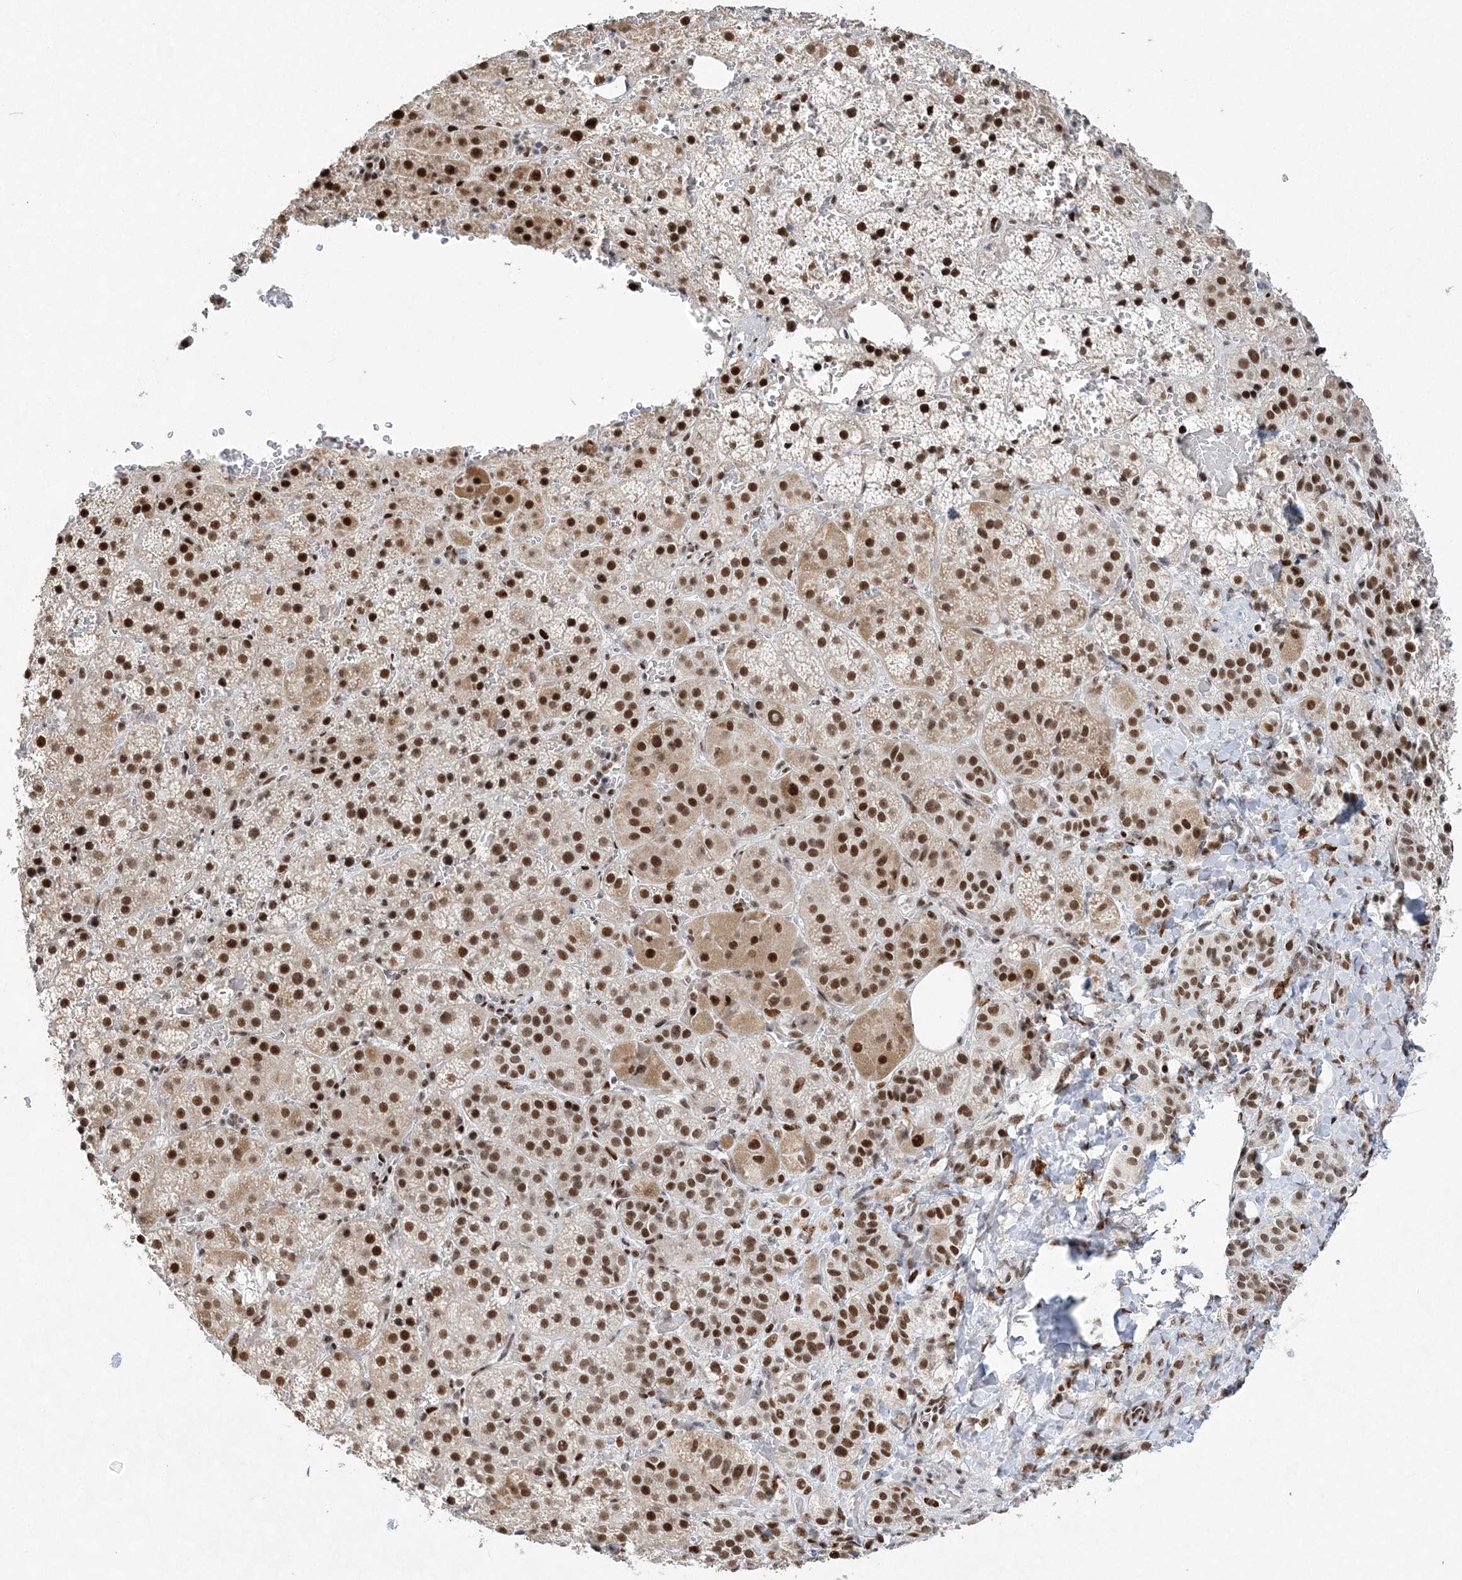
{"staining": {"intensity": "strong", "quantity": ">75%", "location": "nuclear"}, "tissue": "adrenal gland", "cell_type": "Glandular cells", "image_type": "normal", "snomed": [{"axis": "morphology", "description": "Normal tissue, NOS"}, {"axis": "topography", "description": "Adrenal gland"}], "caption": "IHC histopathology image of normal adrenal gland stained for a protein (brown), which displays high levels of strong nuclear staining in approximately >75% of glandular cells.", "gene": "ZBTB7A", "patient": {"sex": "female", "age": 59}}